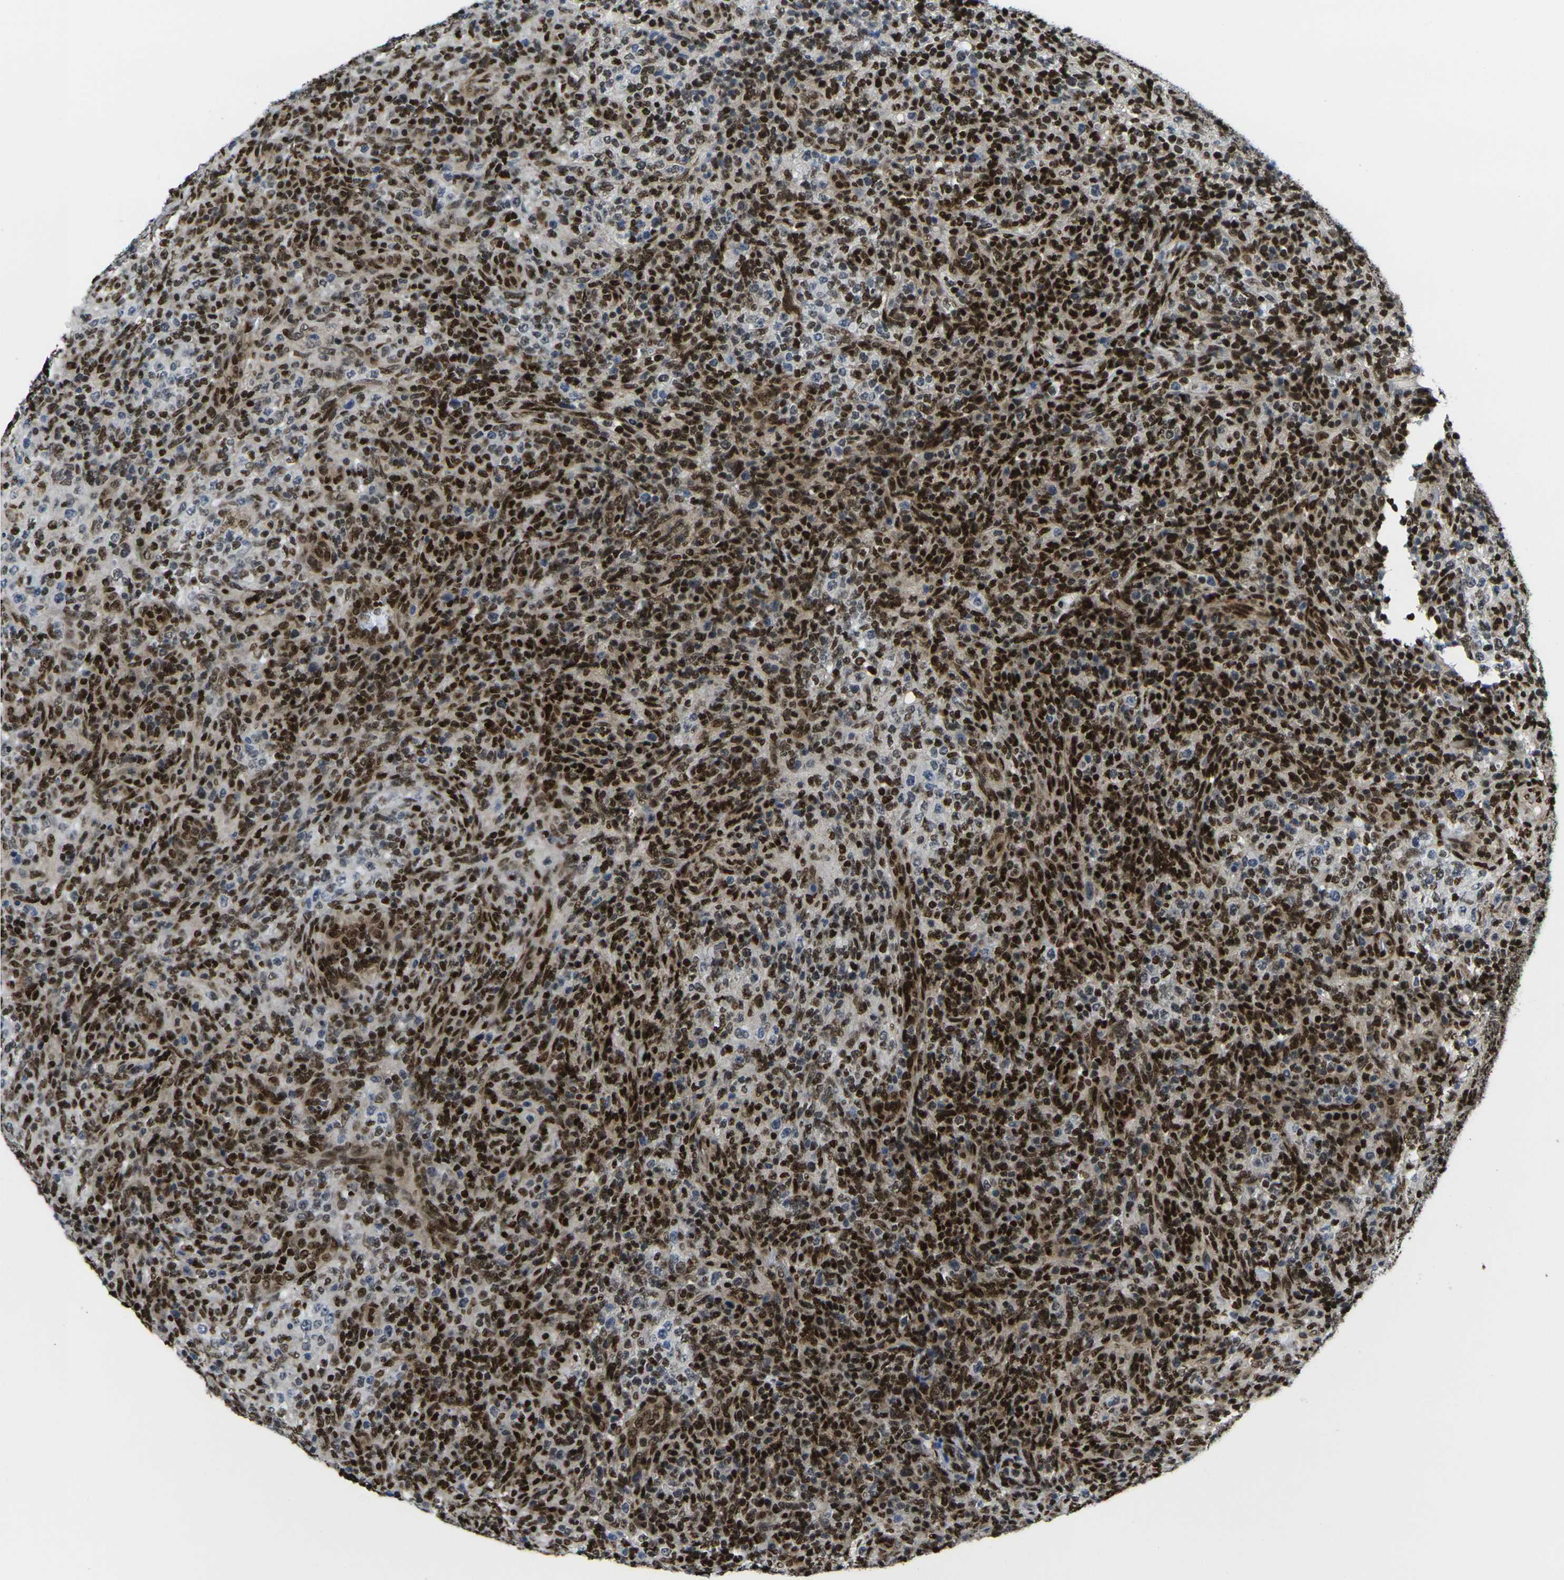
{"staining": {"intensity": "strong", "quantity": ">75%", "location": "nuclear"}, "tissue": "lymphoma", "cell_type": "Tumor cells", "image_type": "cancer", "snomed": [{"axis": "morphology", "description": "Malignant lymphoma, non-Hodgkin's type, High grade"}, {"axis": "topography", "description": "Lymph node"}], "caption": "Protein analysis of lymphoma tissue displays strong nuclear staining in about >75% of tumor cells. The protein of interest is shown in brown color, while the nuclei are stained blue.", "gene": "H1-10", "patient": {"sex": "female", "age": 76}}